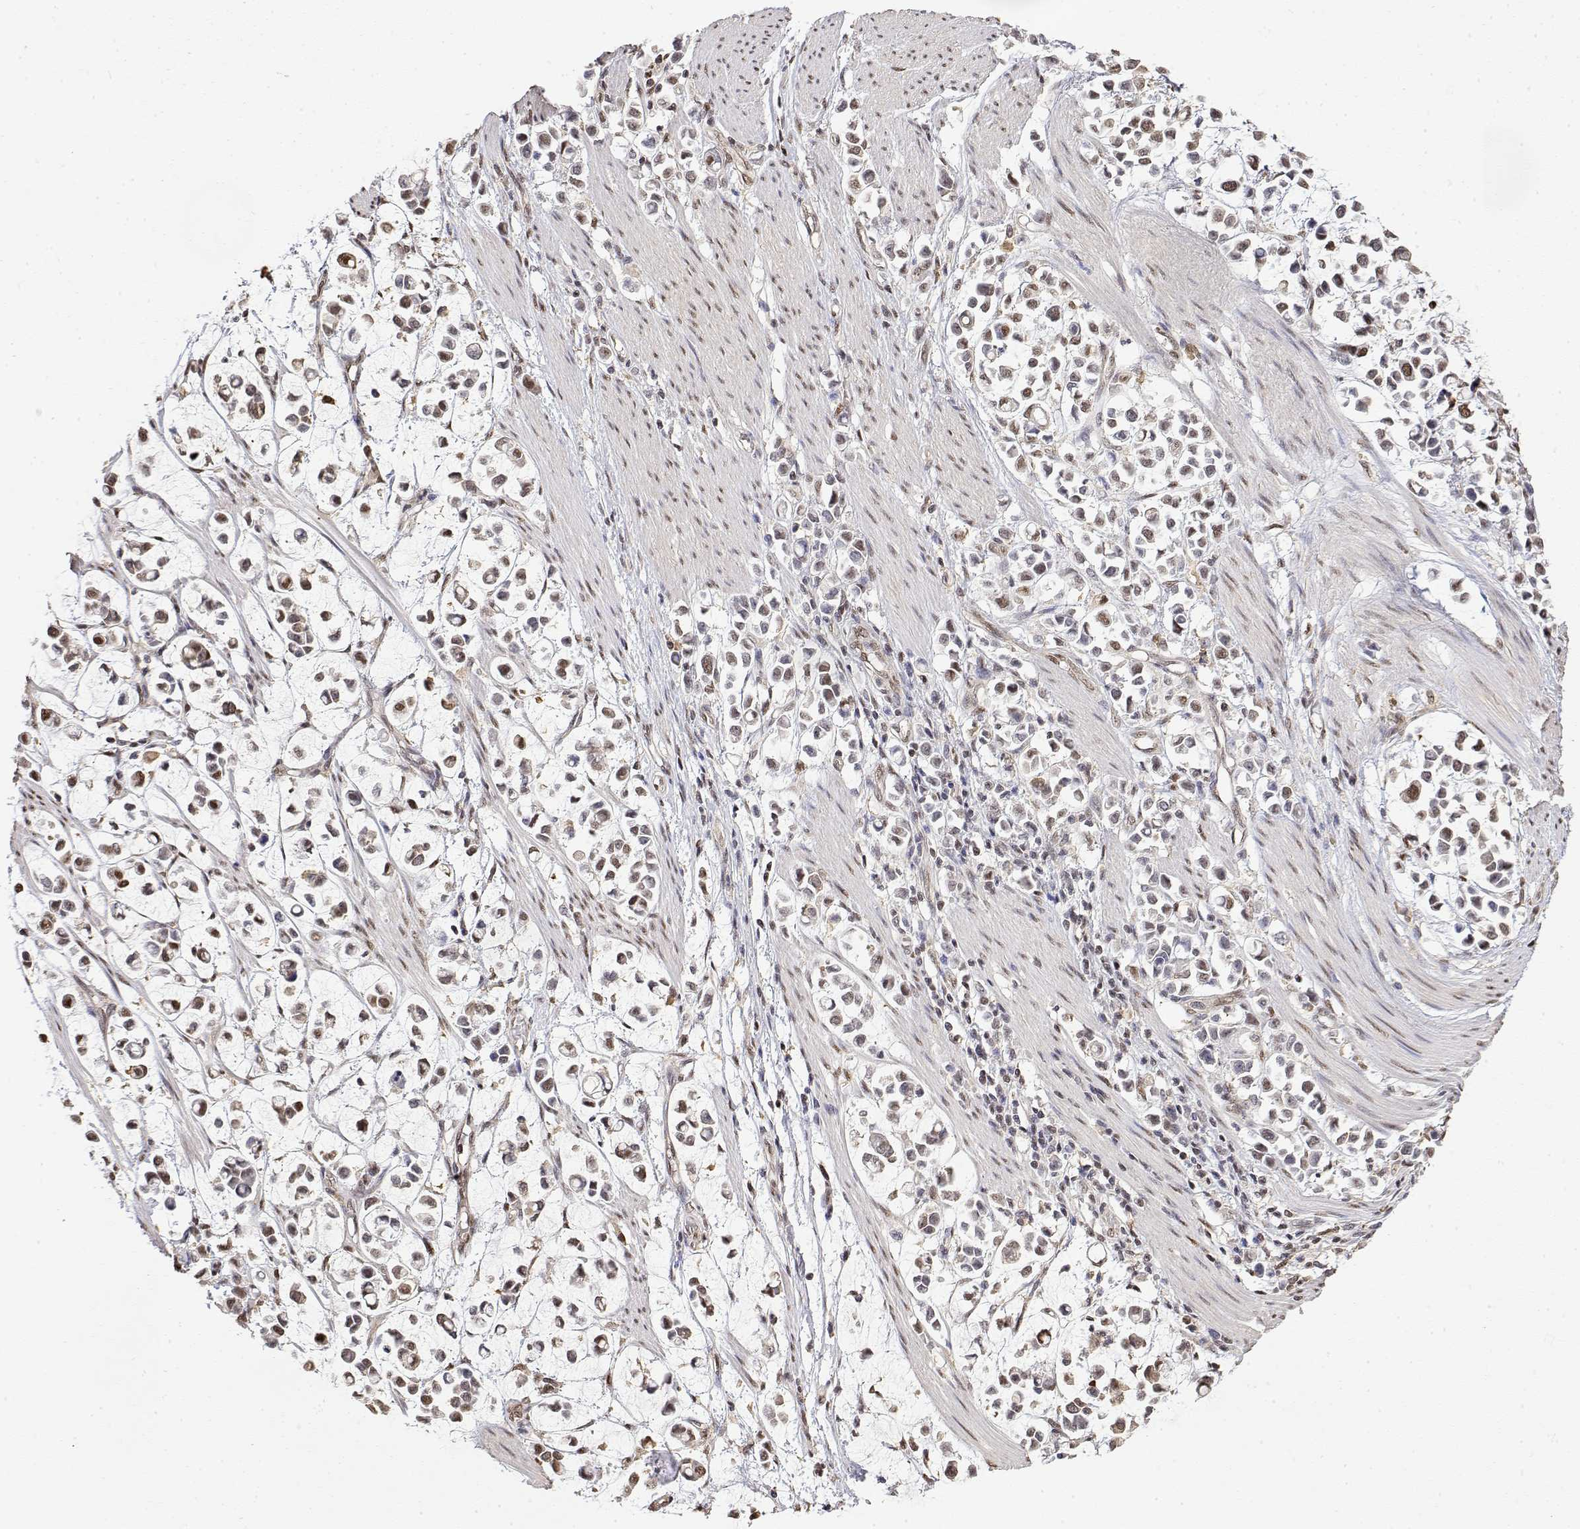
{"staining": {"intensity": "weak", "quantity": "<25%", "location": "nuclear"}, "tissue": "stomach cancer", "cell_type": "Tumor cells", "image_type": "cancer", "snomed": [{"axis": "morphology", "description": "Adenocarcinoma, NOS"}, {"axis": "topography", "description": "Stomach"}], "caption": "Adenocarcinoma (stomach) was stained to show a protein in brown. There is no significant expression in tumor cells.", "gene": "TPI1", "patient": {"sex": "male", "age": 82}}